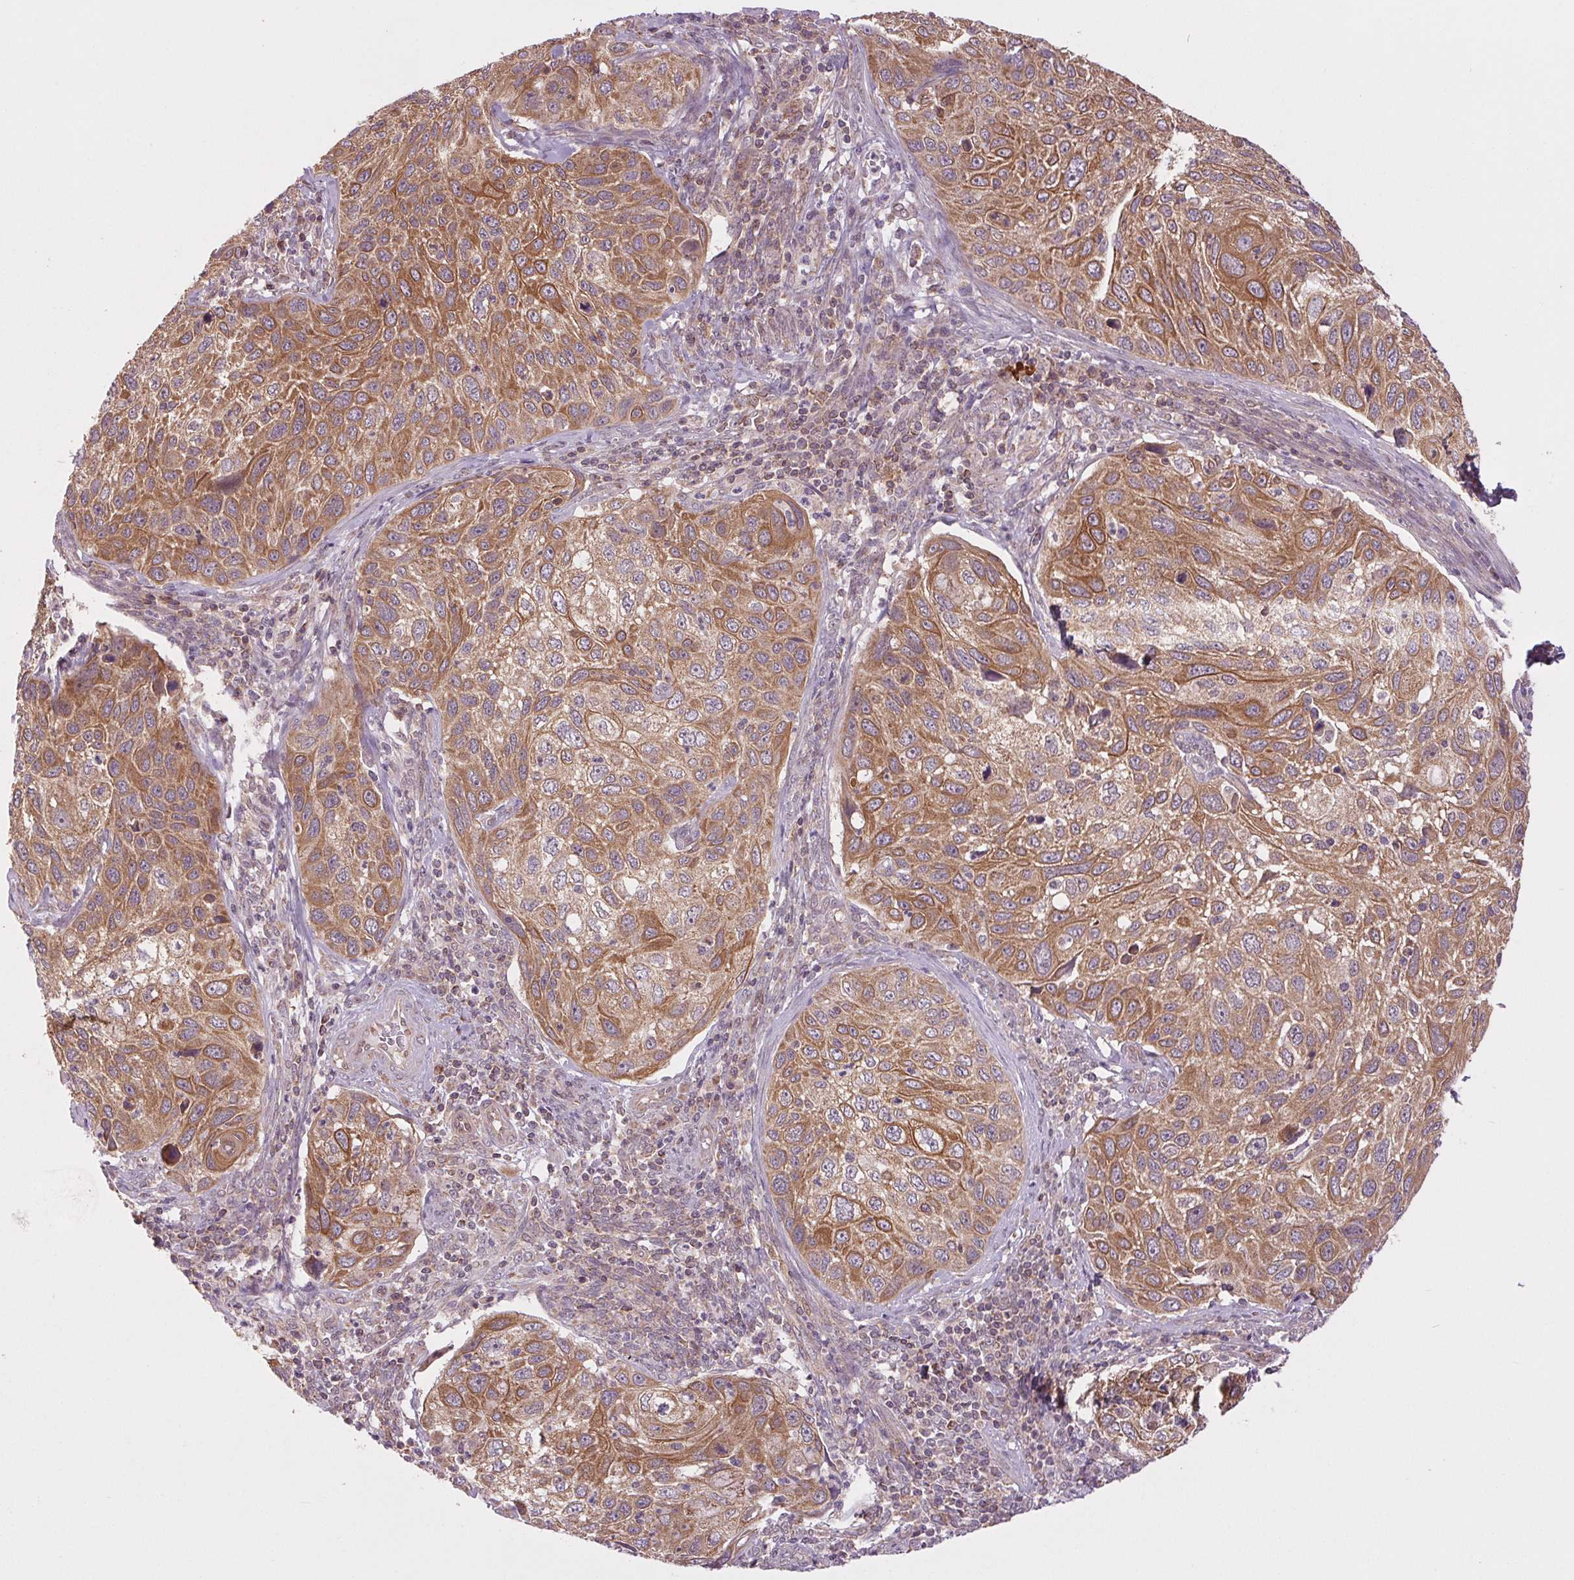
{"staining": {"intensity": "moderate", "quantity": ">75%", "location": "cytoplasmic/membranous"}, "tissue": "cervical cancer", "cell_type": "Tumor cells", "image_type": "cancer", "snomed": [{"axis": "morphology", "description": "Squamous cell carcinoma, NOS"}, {"axis": "topography", "description": "Cervix"}], "caption": "Cervical cancer tissue shows moderate cytoplasmic/membranous positivity in about >75% of tumor cells, visualized by immunohistochemistry.", "gene": "MAP3K5", "patient": {"sex": "female", "age": 70}}